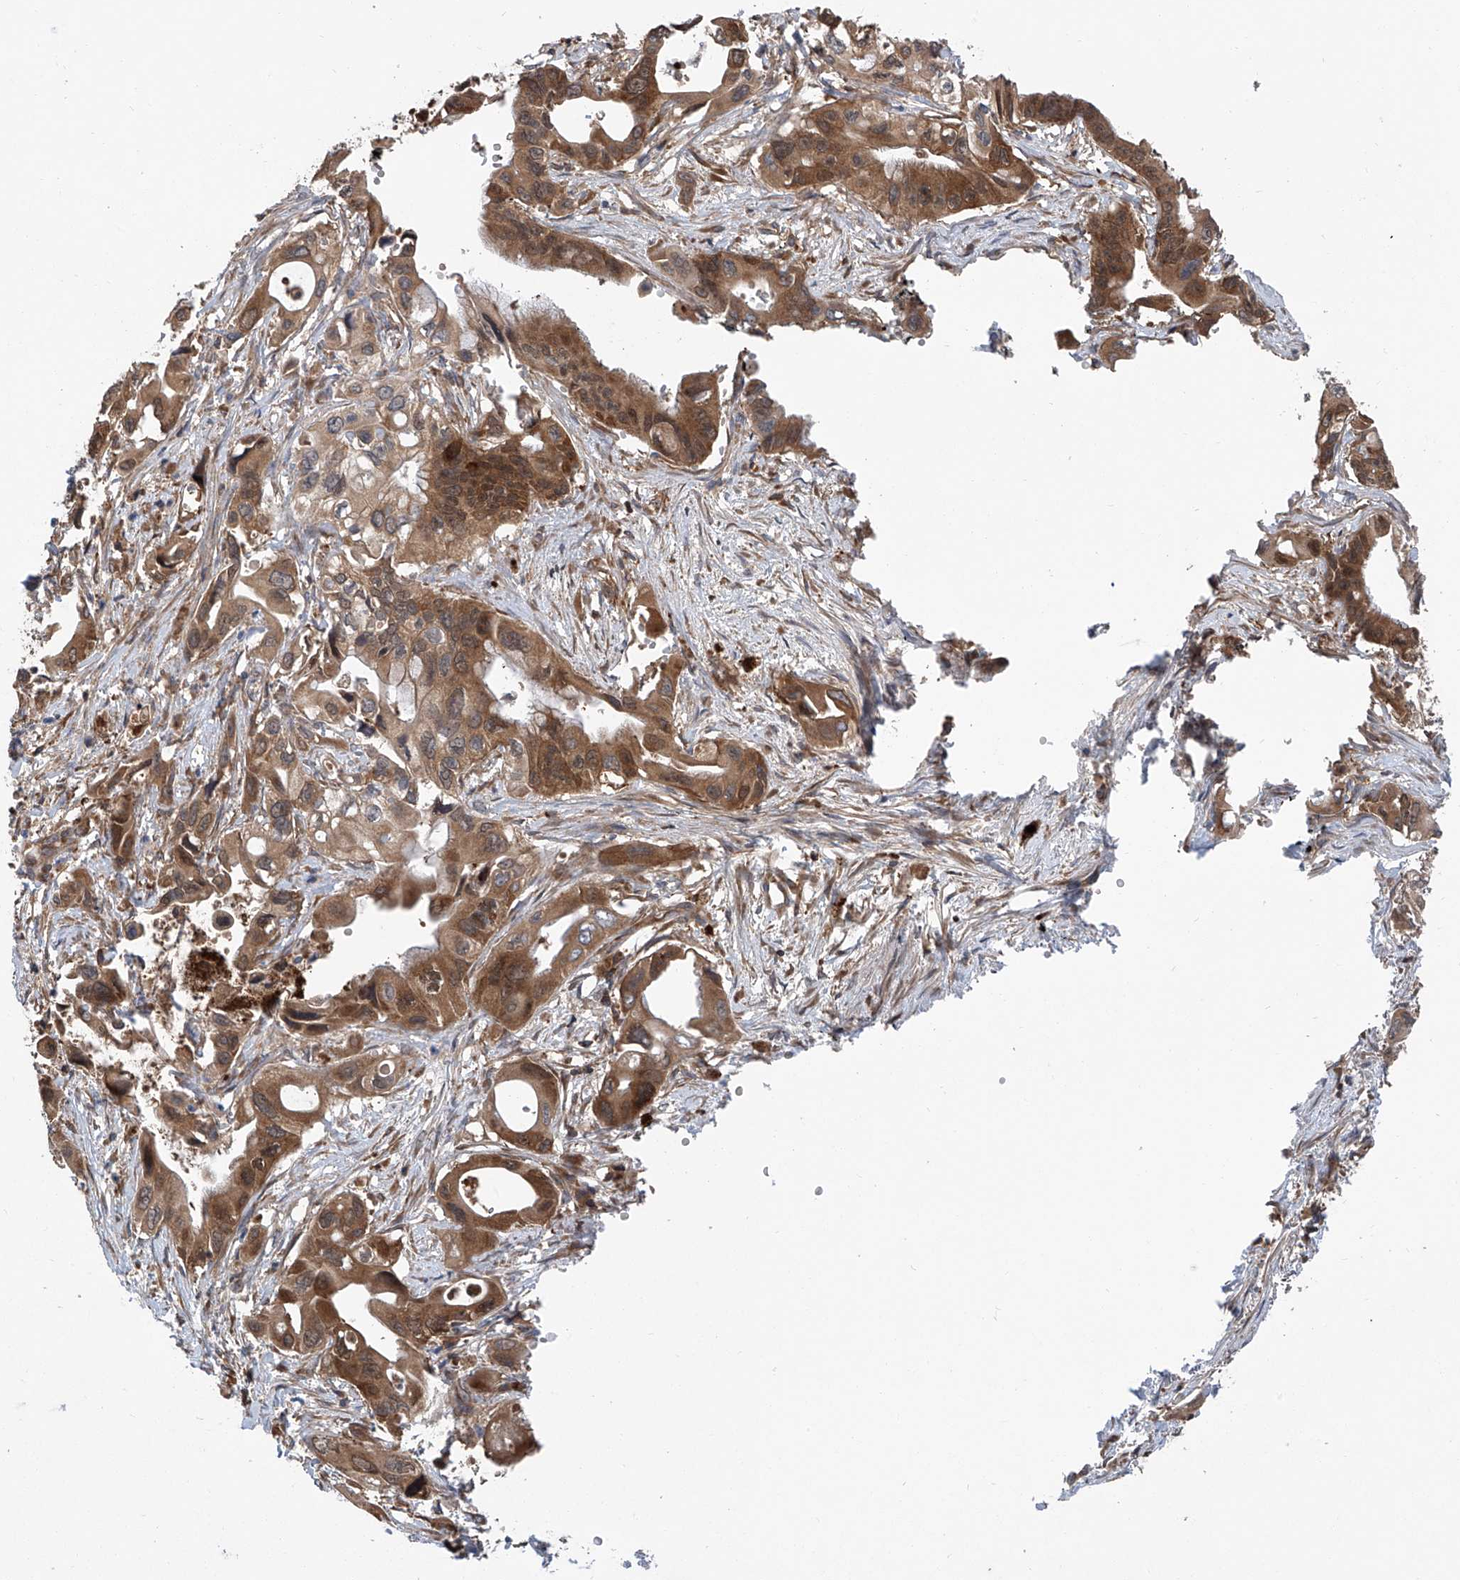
{"staining": {"intensity": "moderate", "quantity": ">75%", "location": "cytoplasmic/membranous"}, "tissue": "pancreatic cancer", "cell_type": "Tumor cells", "image_type": "cancer", "snomed": [{"axis": "morphology", "description": "Adenocarcinoma, NOS"}, {"axis": "topography", "description": "Pancreas"}], "caption": "A photomicrograph of pancreatic cancer (adenocarcinoma) stained for a protein displays moderate cytoplasmic/membranous brown staining in tumor cells.", "gene": "ASCC3", "patient": {"sex": "male", "age": 66}}